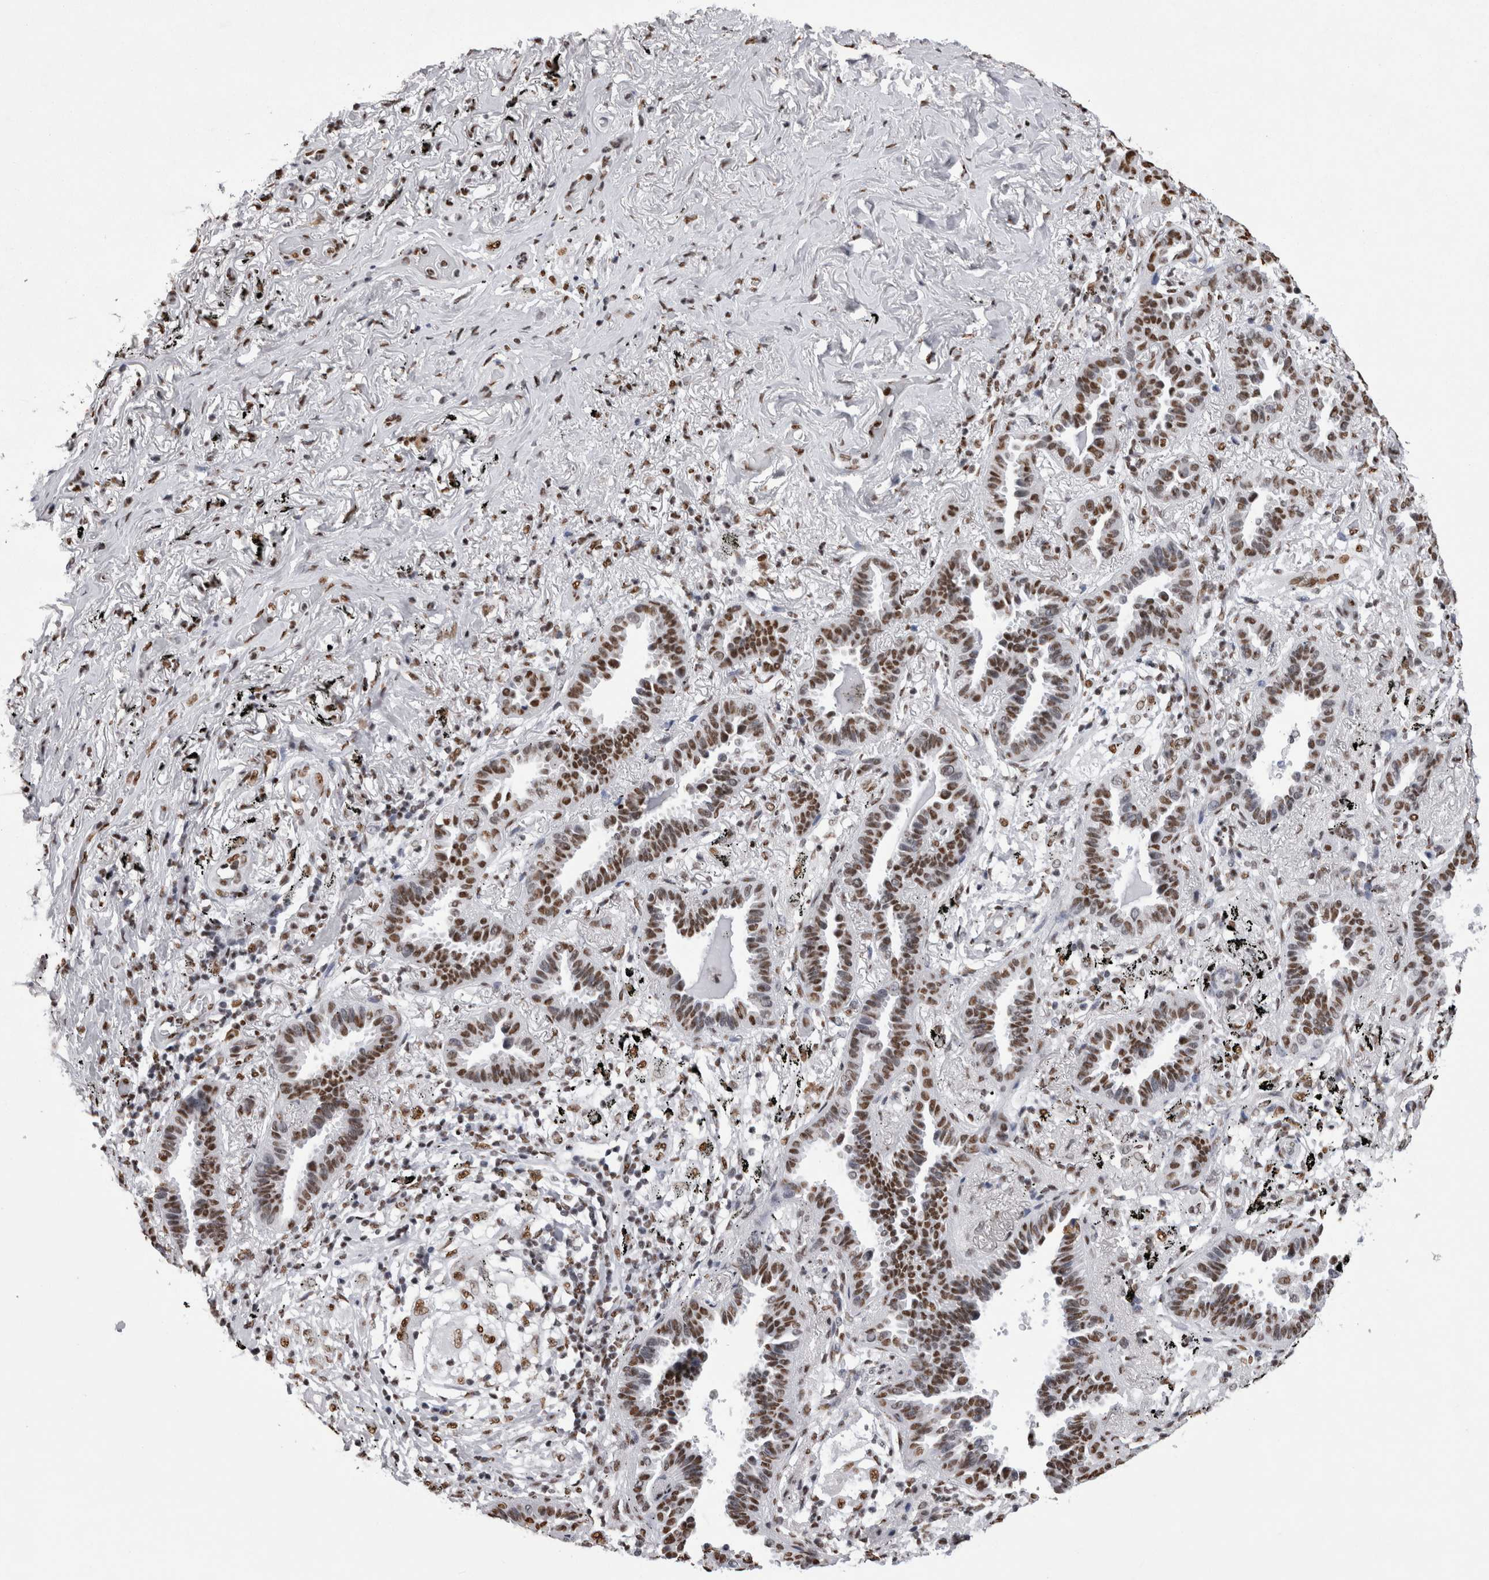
{"staining": {"intensity": "strong", "quantity": "25%-75%", "location": "nuclear"}, "tissue": "lung cancer", "cell_type": "Tumor cells", "image_type": "cancer", "snomed": [{"axis": "morphology", "description": "Adenocarcinoma, NOS"}, {"axis": "topography", "description": "Lung"}], "caption": "A histopathology image showing strong nuclear positivity in approximately 25%-75% of tumor cells in lung cancer (adenocarcinoma), as visualized by brown immunohistochemical staining.", "gene": "ALPK3", "patient": {"sex": "male", "age": 59}}